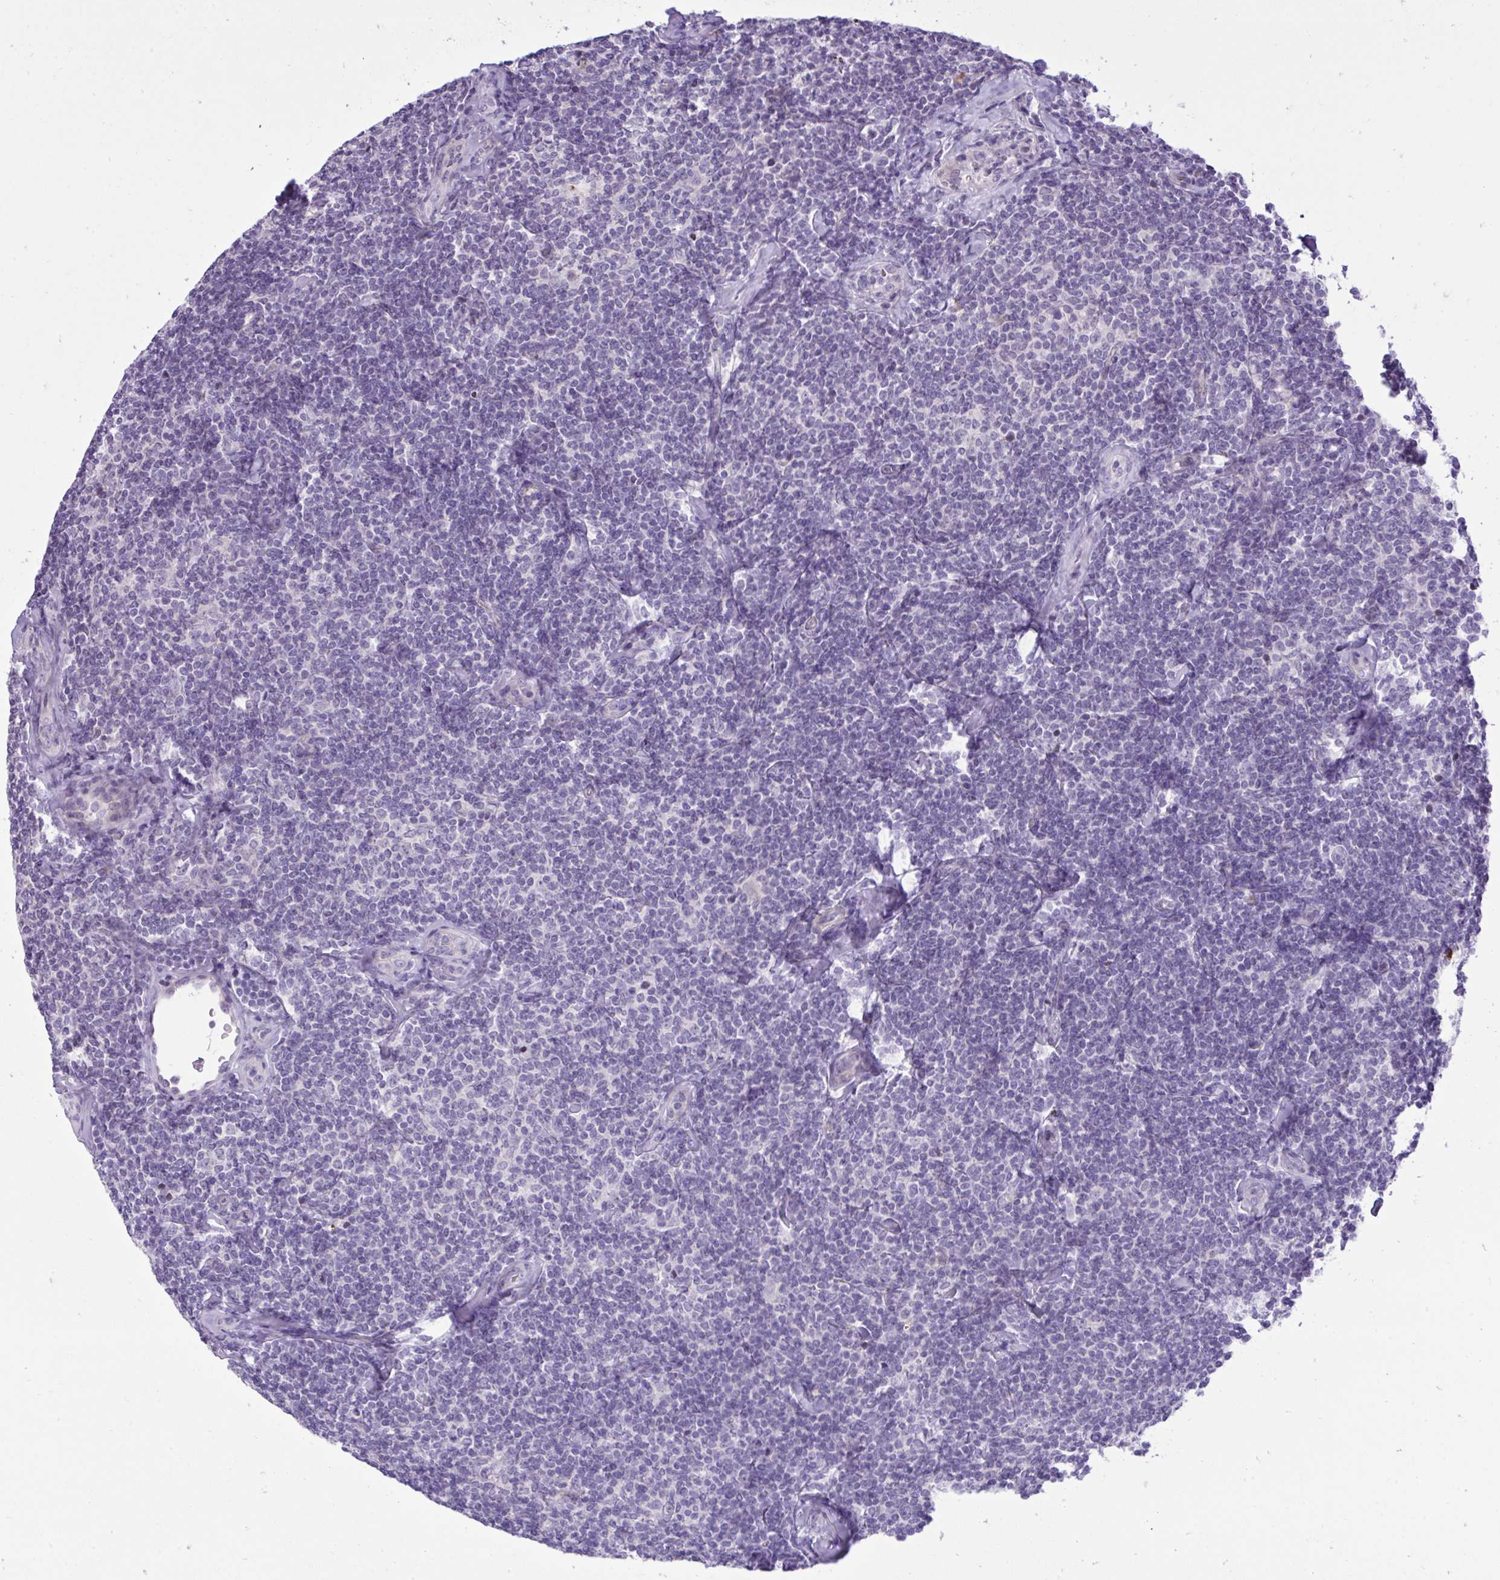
{"staining": {"intensity": "negative", "quantity": "none", "location": "none"}, "tissue": "lymphoma", "cell_type": "Tumor cells", "image_type": "cancer", "snomed": [{"axis": "morphology", "description": "Malignant lymphoma, non-Hodgkin's type, Low grade"}, {"axis": "topography", "description": "Lymph node"}], "caption": "DAB immunohistochemical staining of lymphoma displays no significant expression in tumor cells.", "gene": "SPAG1", "patient": {"sex": "female", "age": 56}}